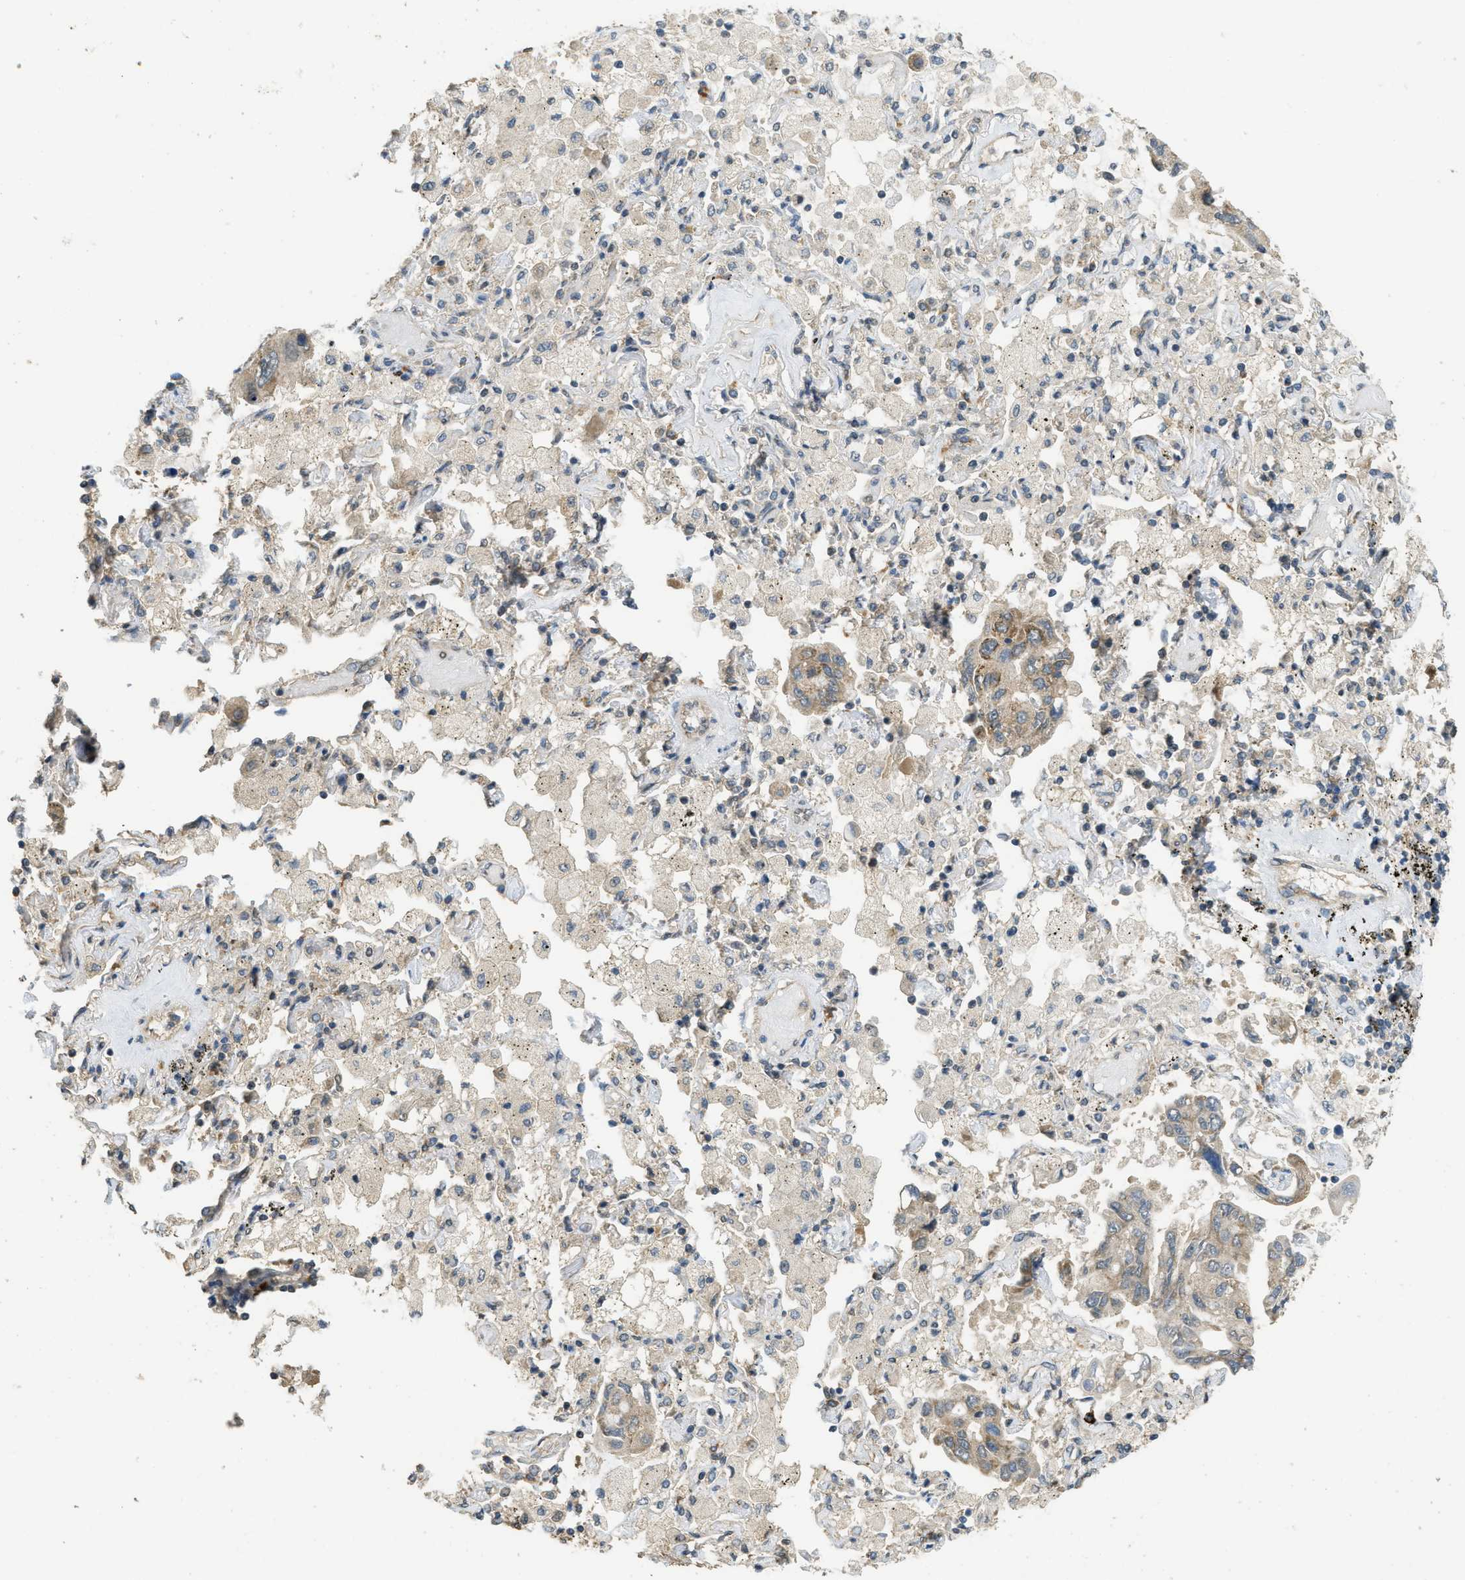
{"staining": {"intensity": "weak", "quantity": "25%-75%", "location": "cytoplasmic/membranous"}, "tissue": "lung cancer", "cell_type": "Tumor cells", "image_type": "cancer", "snomed": [{"axis": "morphology", "description": "Adenocarcinoma, NOS"}, {"axis": "topography", "description": "Lung"}], "caption": "IHC (DAB) staining of human adenocarcinoma (lung) shows weak cytoplasmic/membranous protein positivity in approximately 25%-75% of tumor cells.", "gene": "IGF2BP2", "patient": {"sex": "male", "age": 64}}